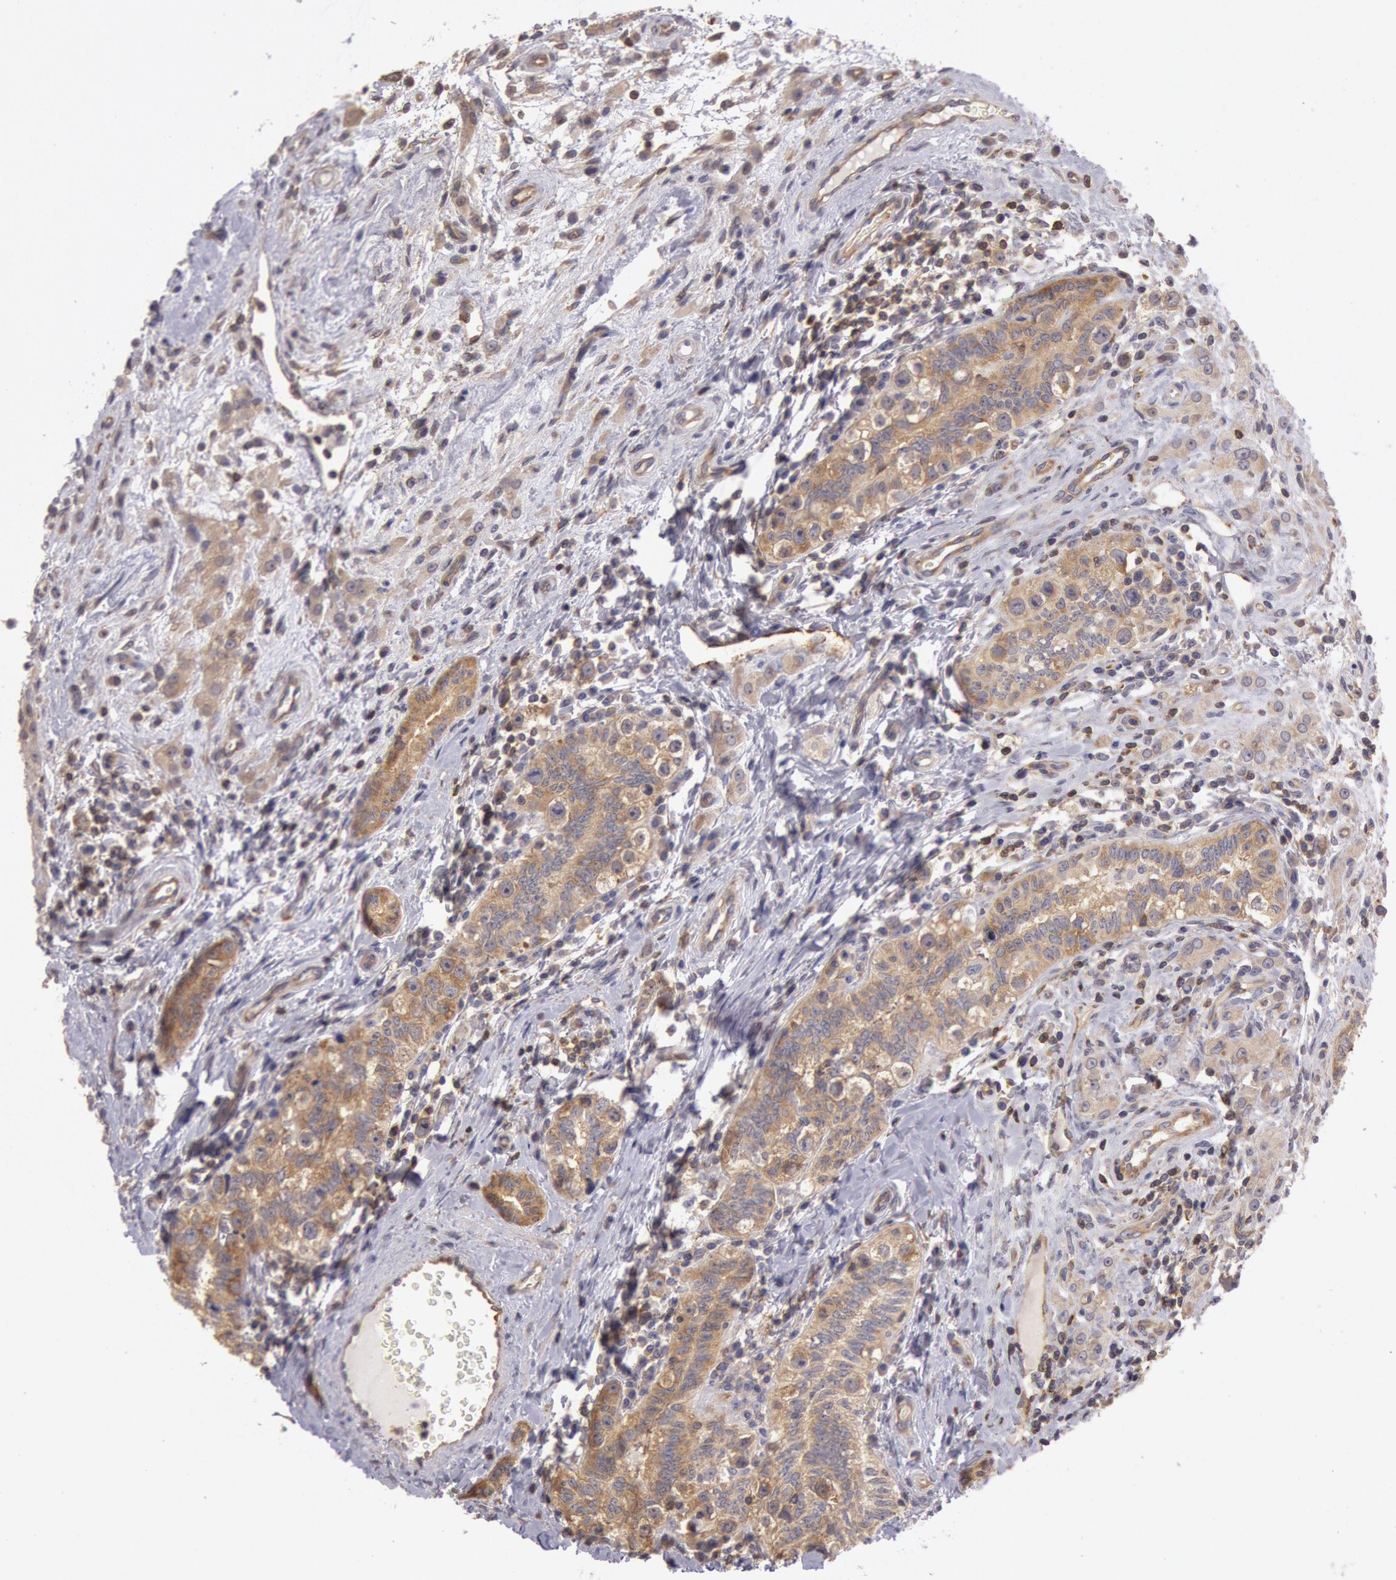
{"staining": {"intensity": "strong", "quantity": ">75%", "location": "cytoplasmic/membranous"}, "tissue": "testis cancer", "cell_type": "Tumor cells", "image_type": "cancer", "snomed": [{"axis": "morphology", "description": "Seminoma, NOS"}, {"axis": "topography", "description": "Testis"}], "caption": "About >75% of tumor cells in seminoma (testis) exhibit strong cytoplasmic/membranous protein positivity as visualized by brown immunohistochemical staining.", "gene": "NMT2", "patient": {"sex": "male", "age": 32}}